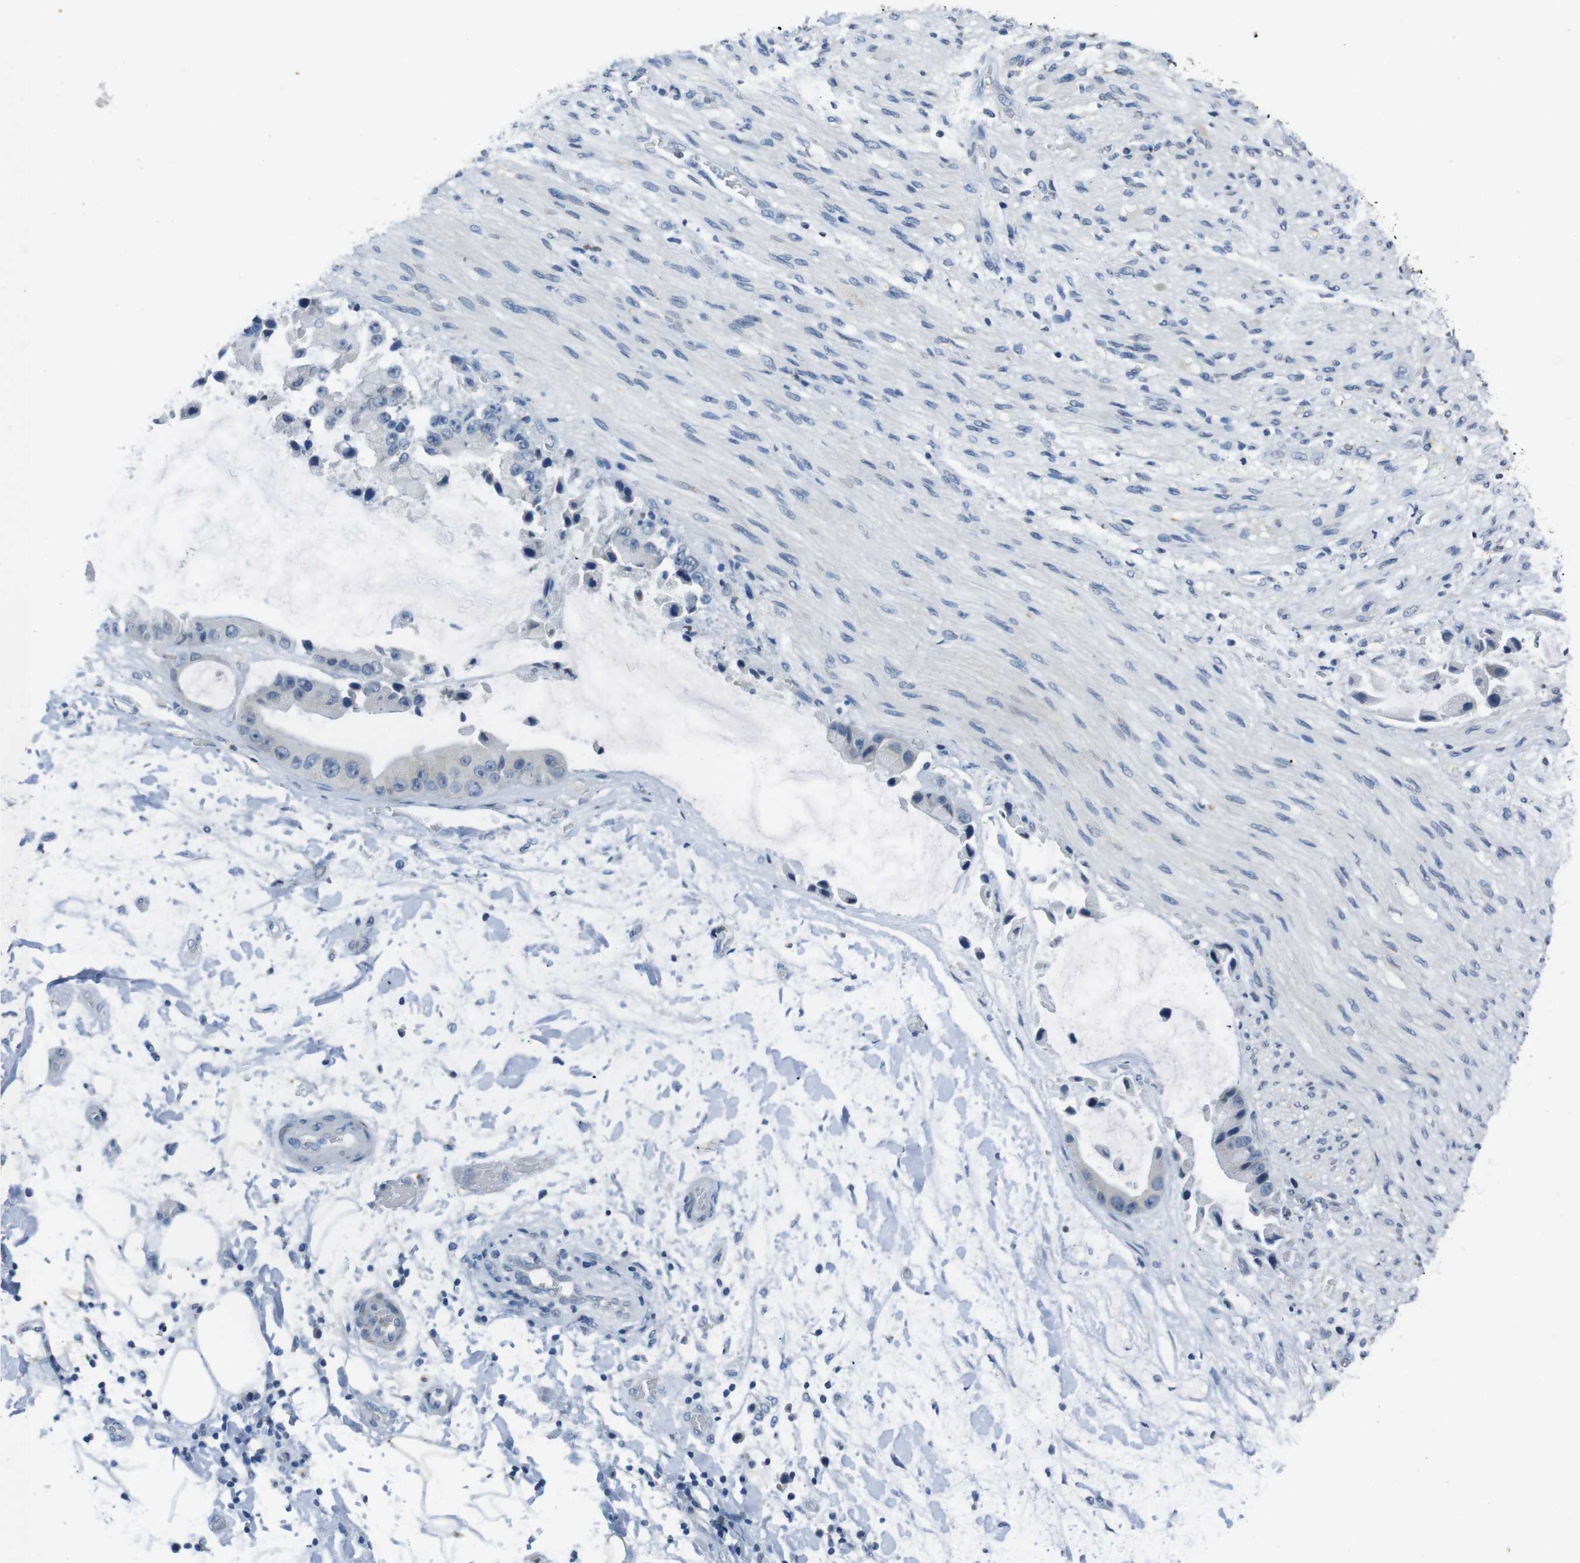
{"staining": {"intensity": "negative", "quantity": "none", "location": "none"}, "tissue": "adipose tissue", "cell_type": "Adipocytes", "image_type": "normal", "snomed": [{"axis": "morphology", "description": "Normal tissue, NOS"}, {"axis": "morphology", "description": "Cholangiocarcinoma"}, {"axis": "topography", "description": "Liver"}, {"axis": "topography", "description": "Peripheral nerve tissue"}], "caption": "The image demonstrates no staining of adipocytes in normal adipose tissue. Nuclei are stained in blue.", "gene": "STBD1", "patient": {"sex": "male", "age": 50}}